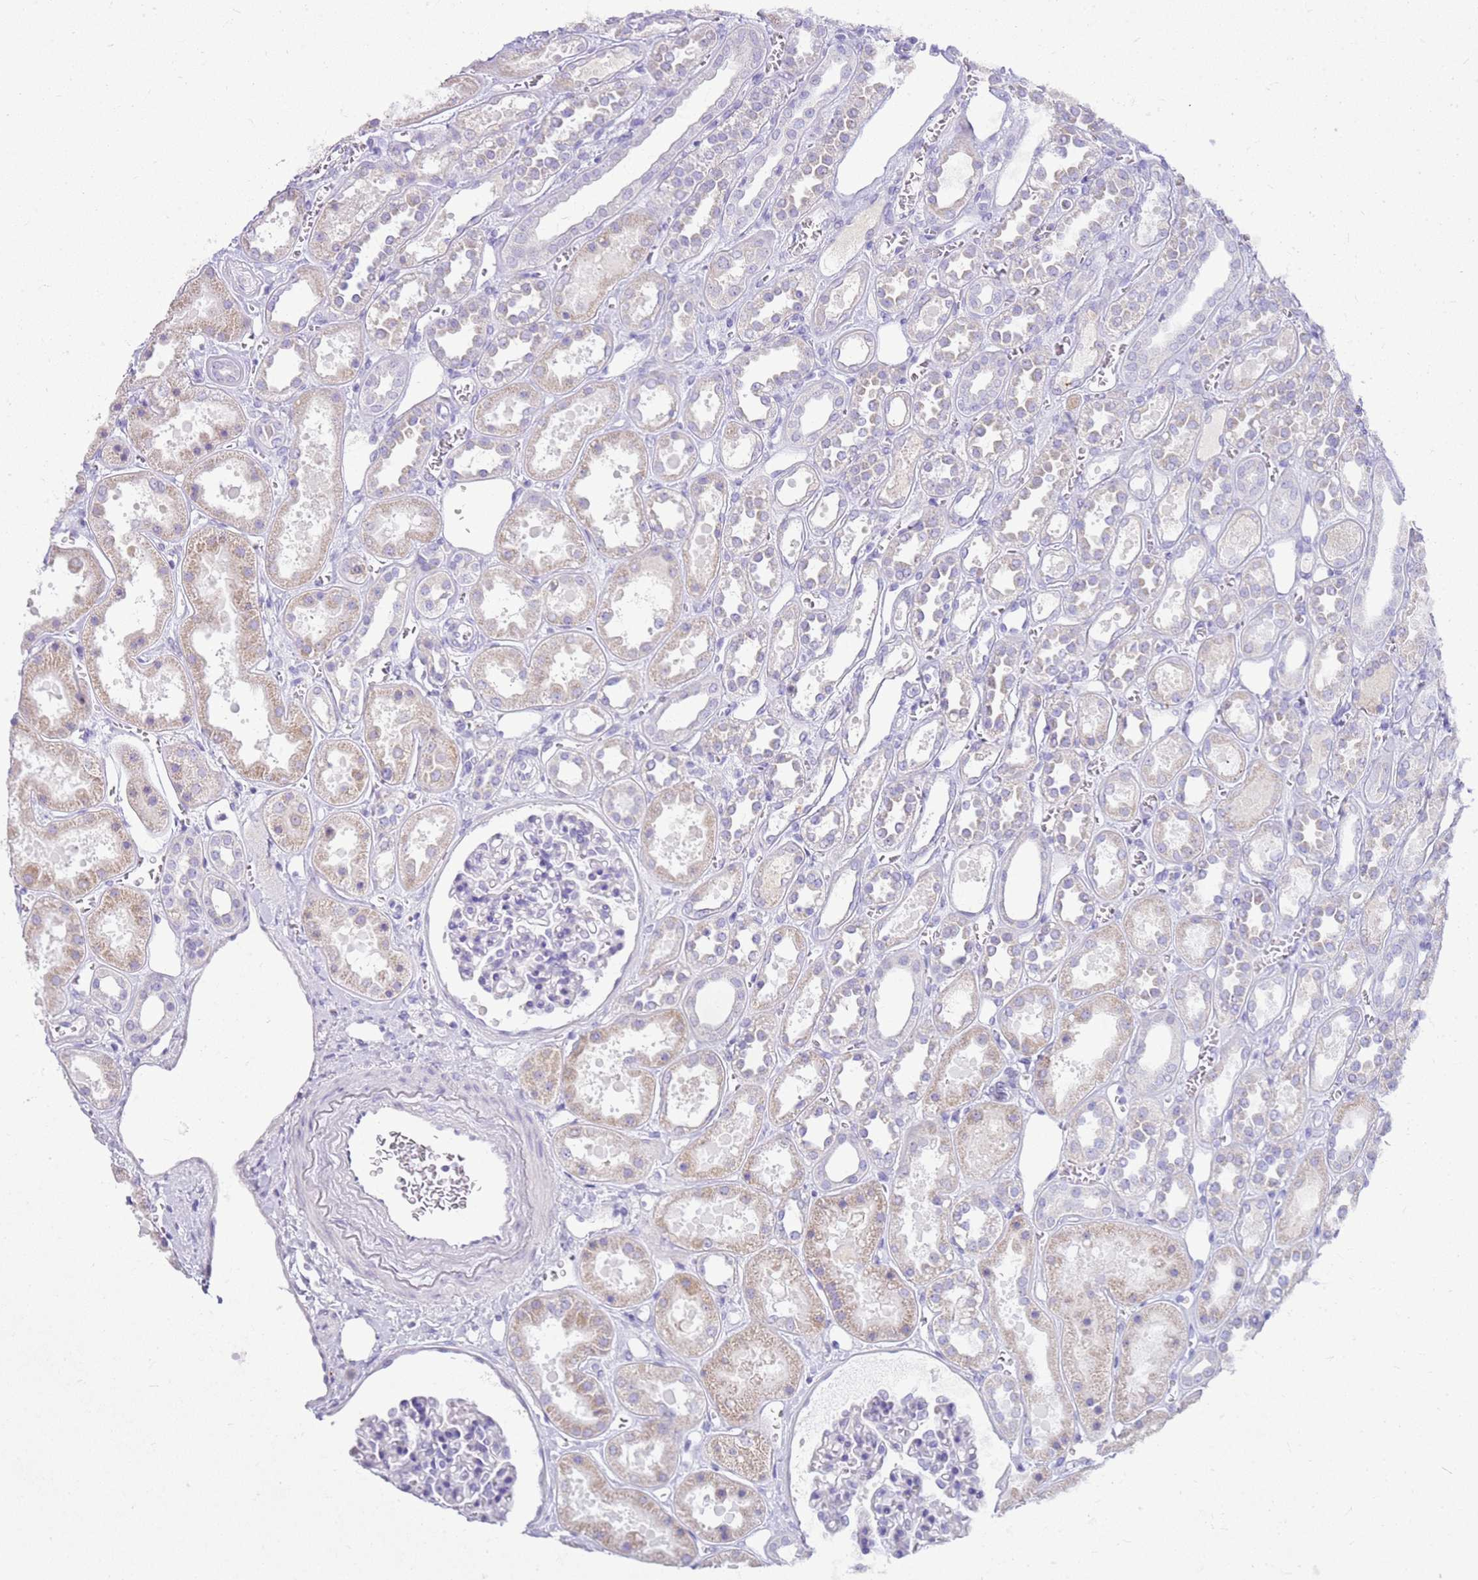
{"staining": {"intensity": "negative", "quantity": "none", "location": "none"}, "tissue": "kidney", "cell_type": "Cells in glomeruli", "image_type": "normal", "snomed": [{"axis": "morphology", "description": "Normal tissue, NOS"}, {"axis": "topography", "description": "Kidney"}], "caption": "This is an immunohistochemistry (IHC) micrograph of unremarkable human kidney. There is no expression in cells in glomeruli.", "gene": "FABP2", "patient": {"sex": "female", "age": 41}}